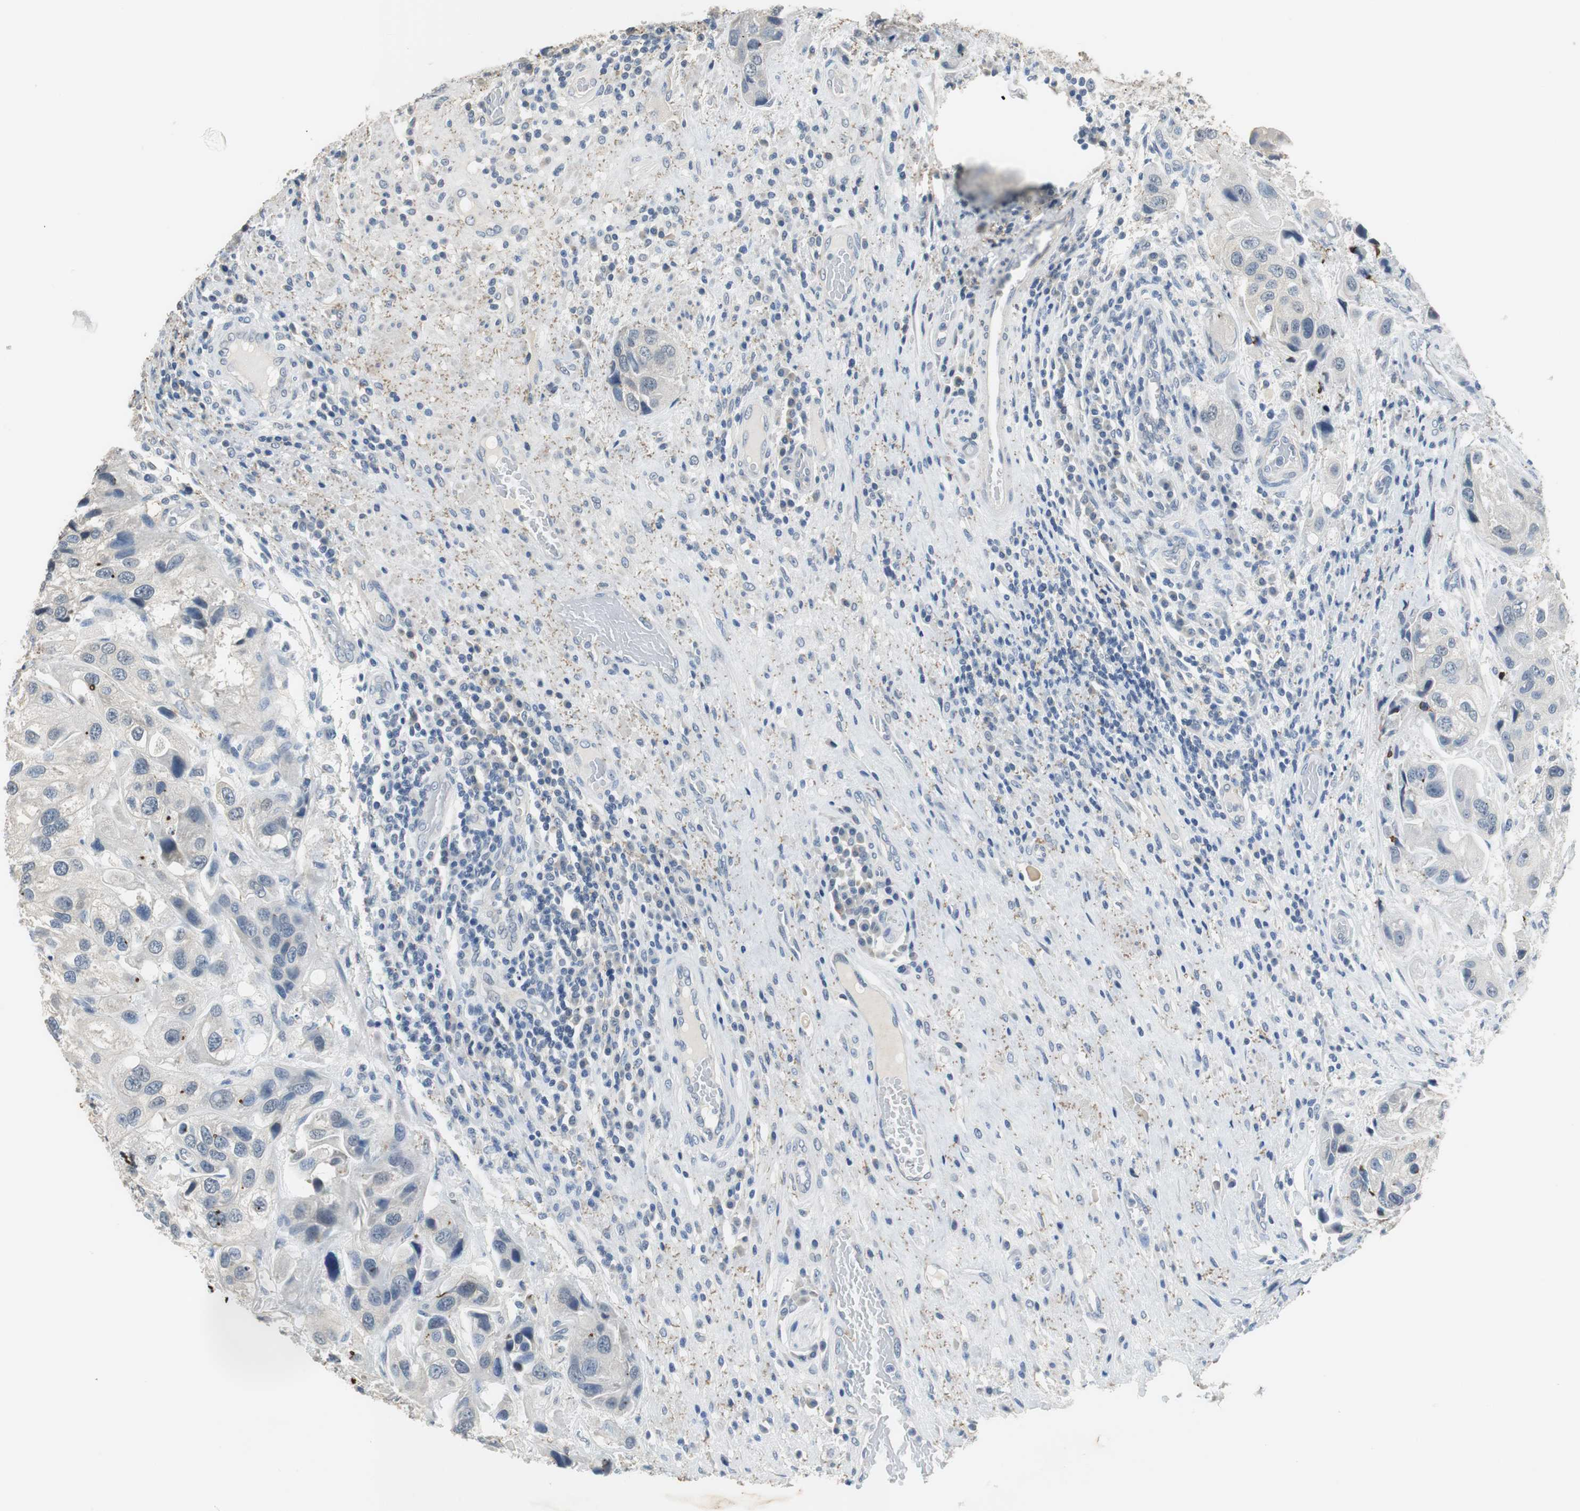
{"staining": {"intensity": "negative", "quantity": "none", "location": "none"}, "tissue": "urothelial cancer", "cell_type": "Tumor cells", "image_type": "cancer", "snomed": [{"axis": "morphology", "description": "Urothelial carcinoma, High grade"}, {"axis": "topography", "description": "Urinary bladder"}], "caption": "An image of human high-grade urothelial carcinoma is negative for staining in tumor cells. The staining was performed using DAB to visualize the protein expression in brown, while the nuclei were stained in blue with hematoxylin (Magnification: 20x).", "gene": "MUC7", "patient": {"sex": "female", "age": 64}}